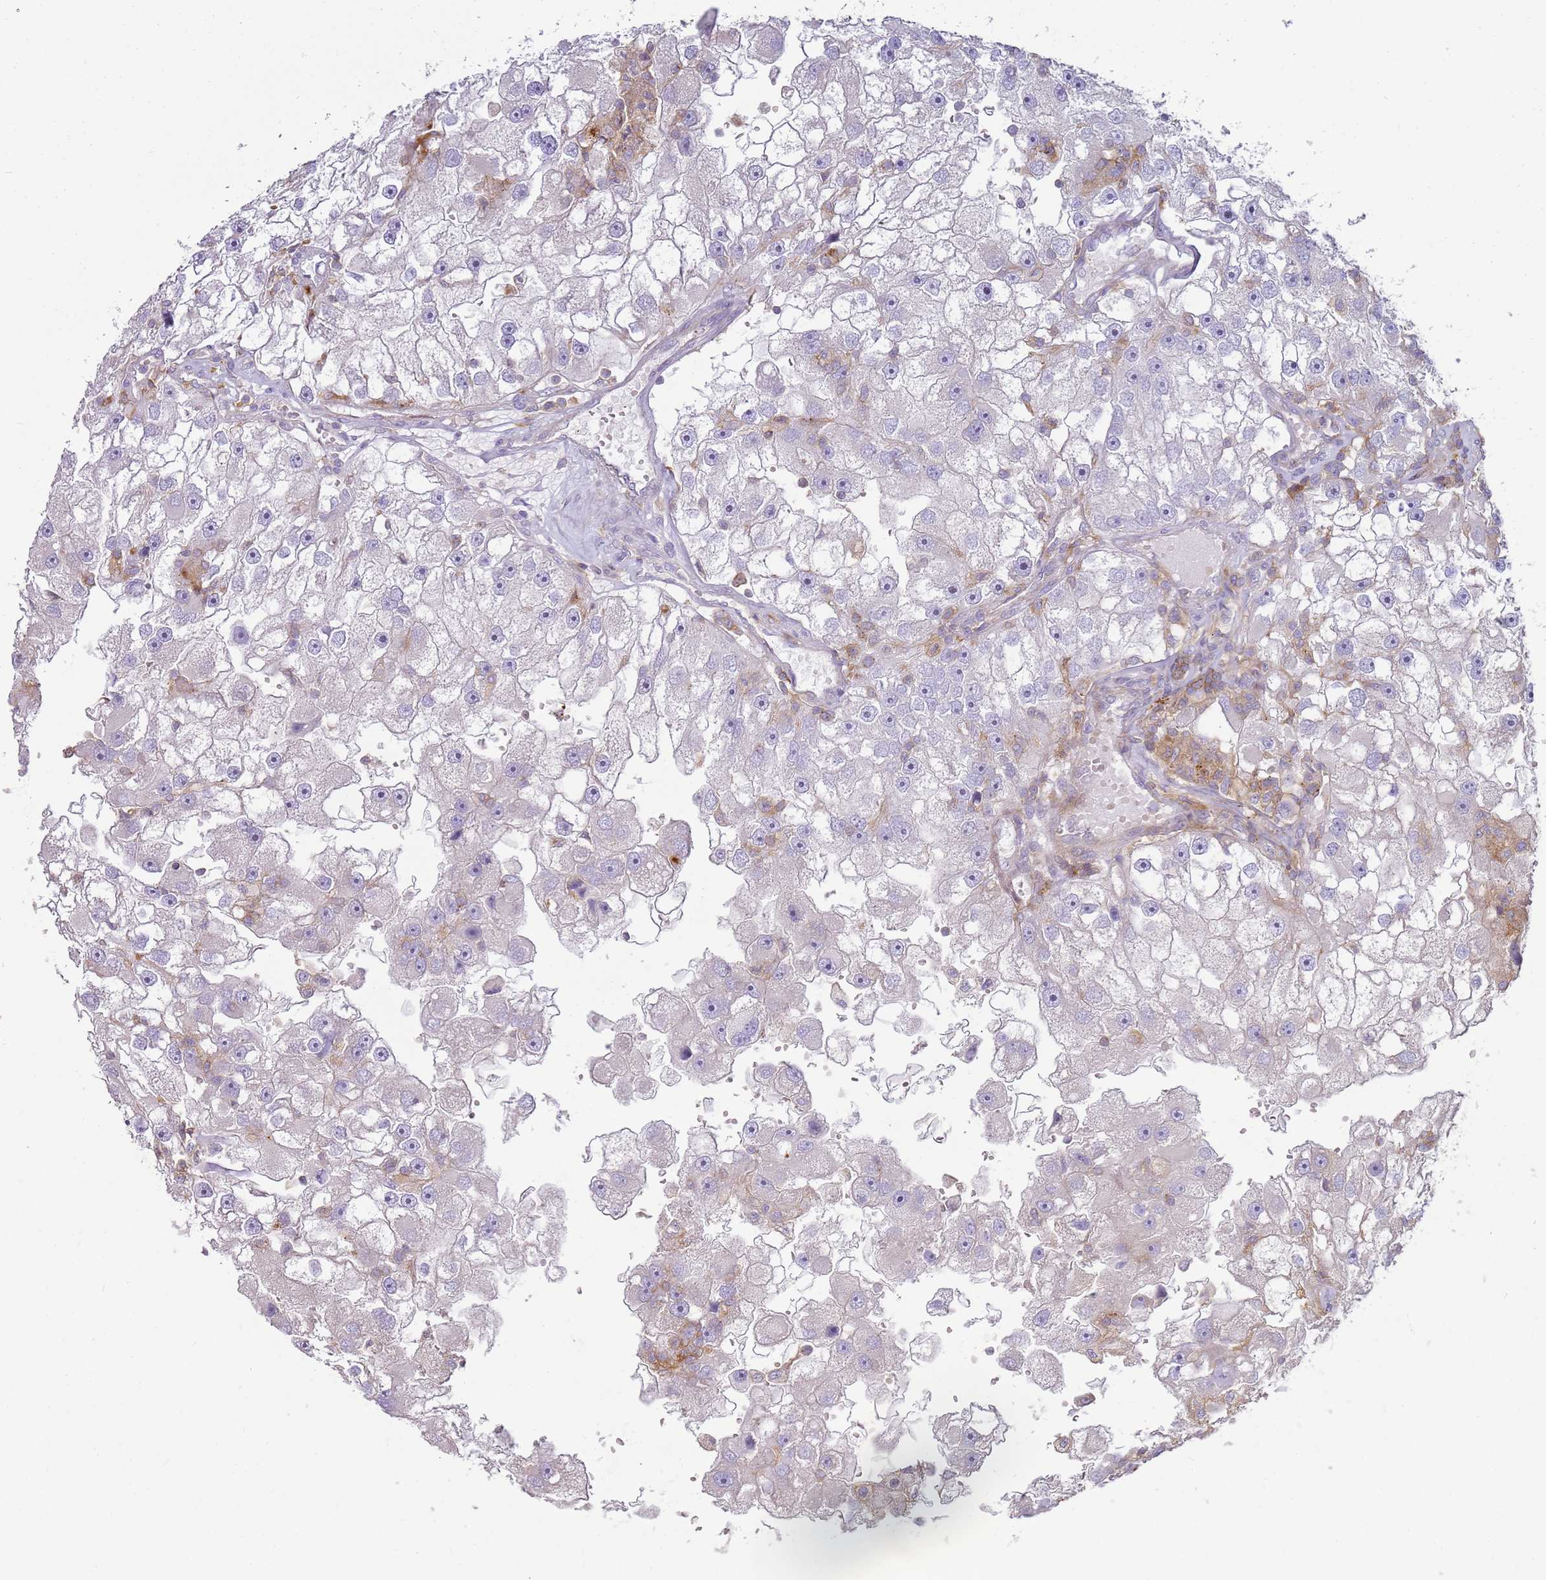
{"staining": {"intensity": "negative", "quantity": "none", "location": "none"}, "tissue": "renal cancer", "cell_type": "Tumor cells", "image_type": "cancer", "snomed": [{"axis": "morphology", "description": "Adenocarcinoma, NOS"}, {"axis": "topography", "description": "Kidney"}], "caption": "This is a image of immunohistochemistry (IHC) staining of adenocarcinoma (renal), which shows no positivity in tumor cells.", "gene": "FPR1", "patient": {"sex": "male", "age": 63}}